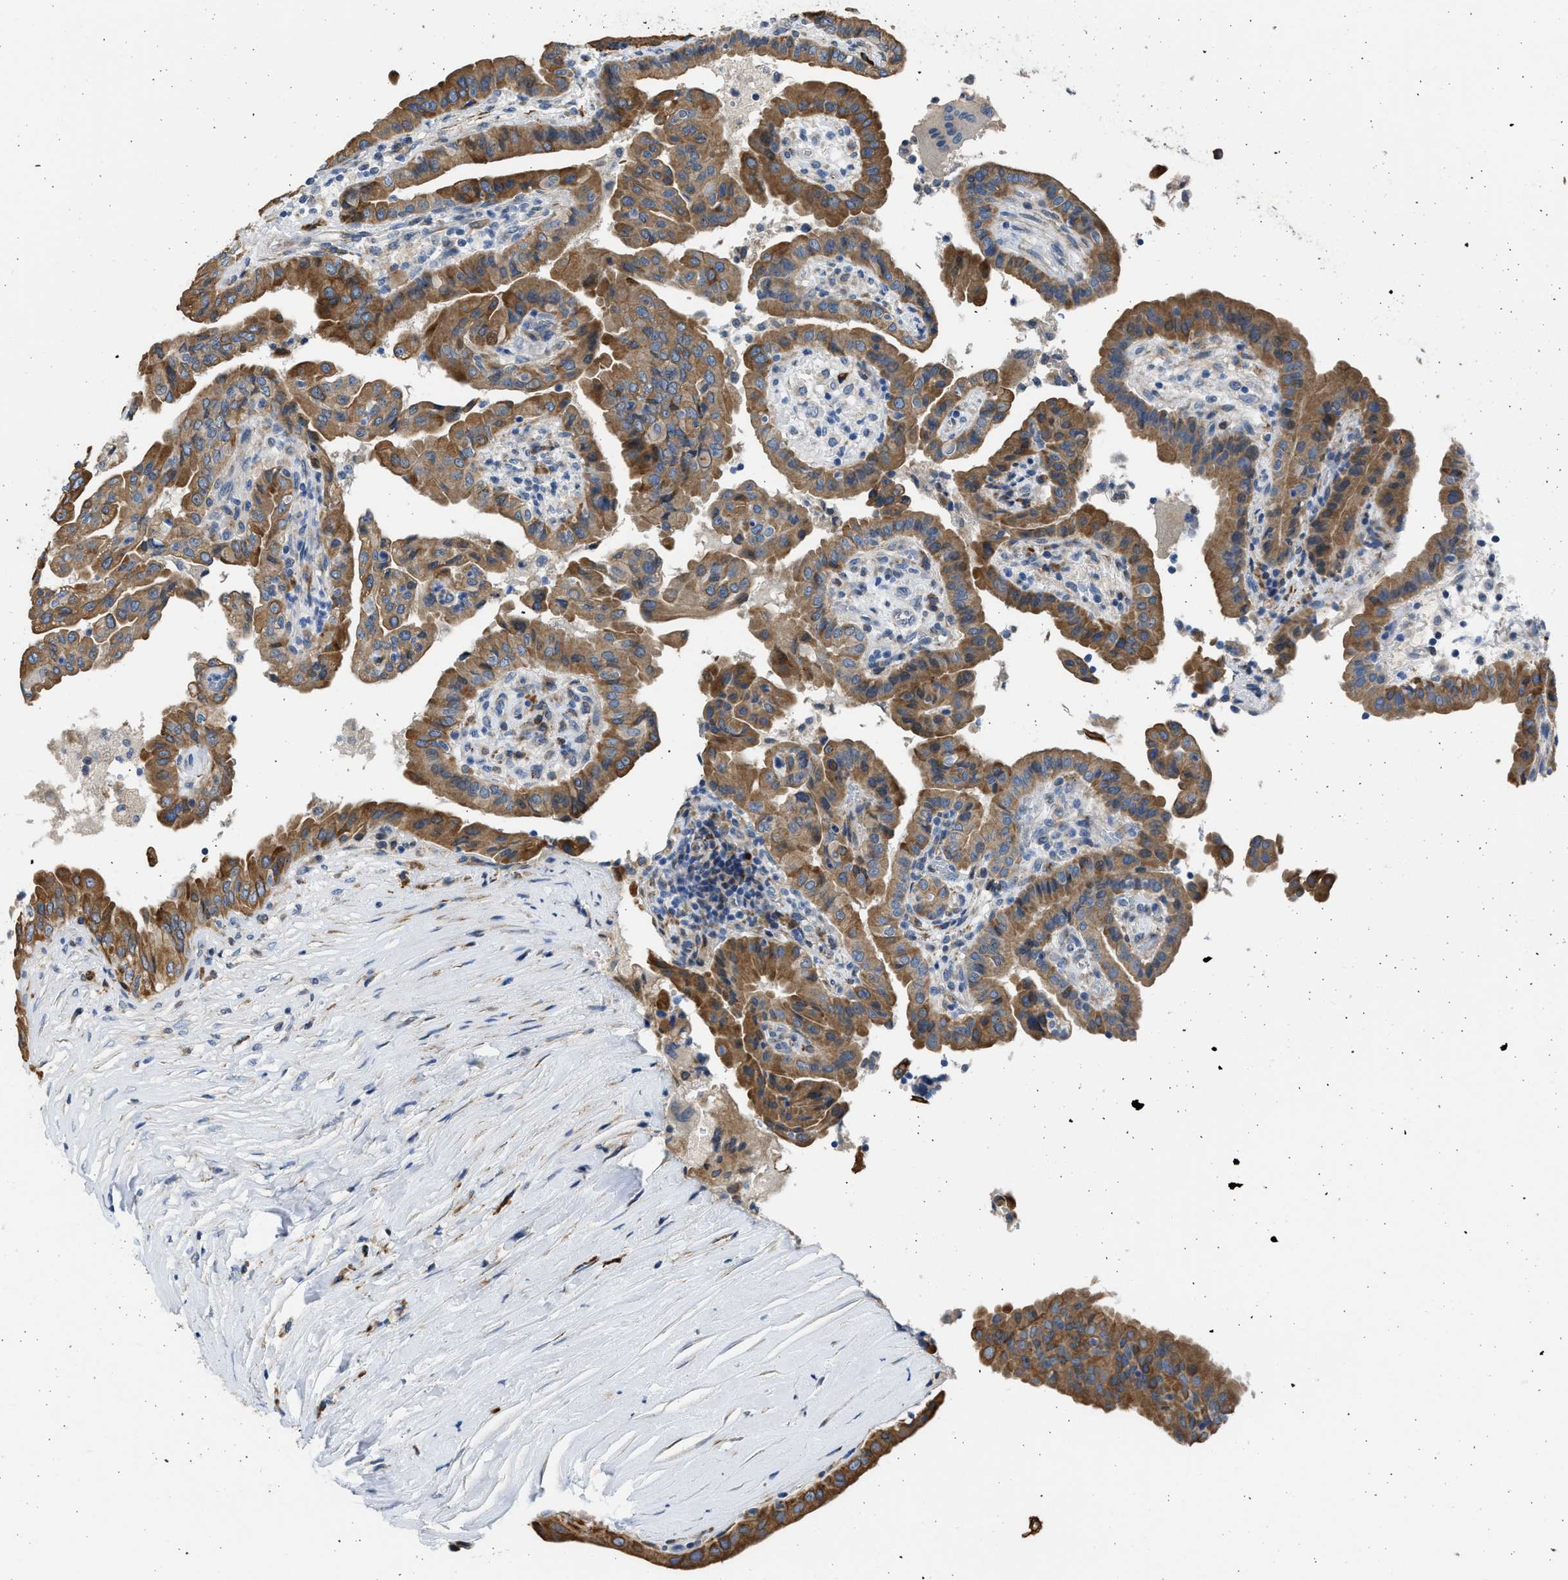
{"staining": {"intensity": "moderate", "quantity": ">75%", "location": "cytoplasmic/membranous"}, "tissue": "thyroid cancer", "cell_type": "Tumor cells", "image_type": "cancer", "snomed": [{"axis": "morphology", "description": "Papillary adenocarcinoma, NOS"}, {"axis": "topography", "description": "Thyroid gland"}], "caption": "Immunohistochemistry micrograph of neoplastic tissue: human thyroid cancer stained using IHC exhibits medium levels of moderate protein expression localized specifically in the cytoplasmic/membranous of tumor cells, appearing as a cytoplasmic/membranous brown color.", "gene": "PLD2", "patient": {"sex": "male", "age": 33}}